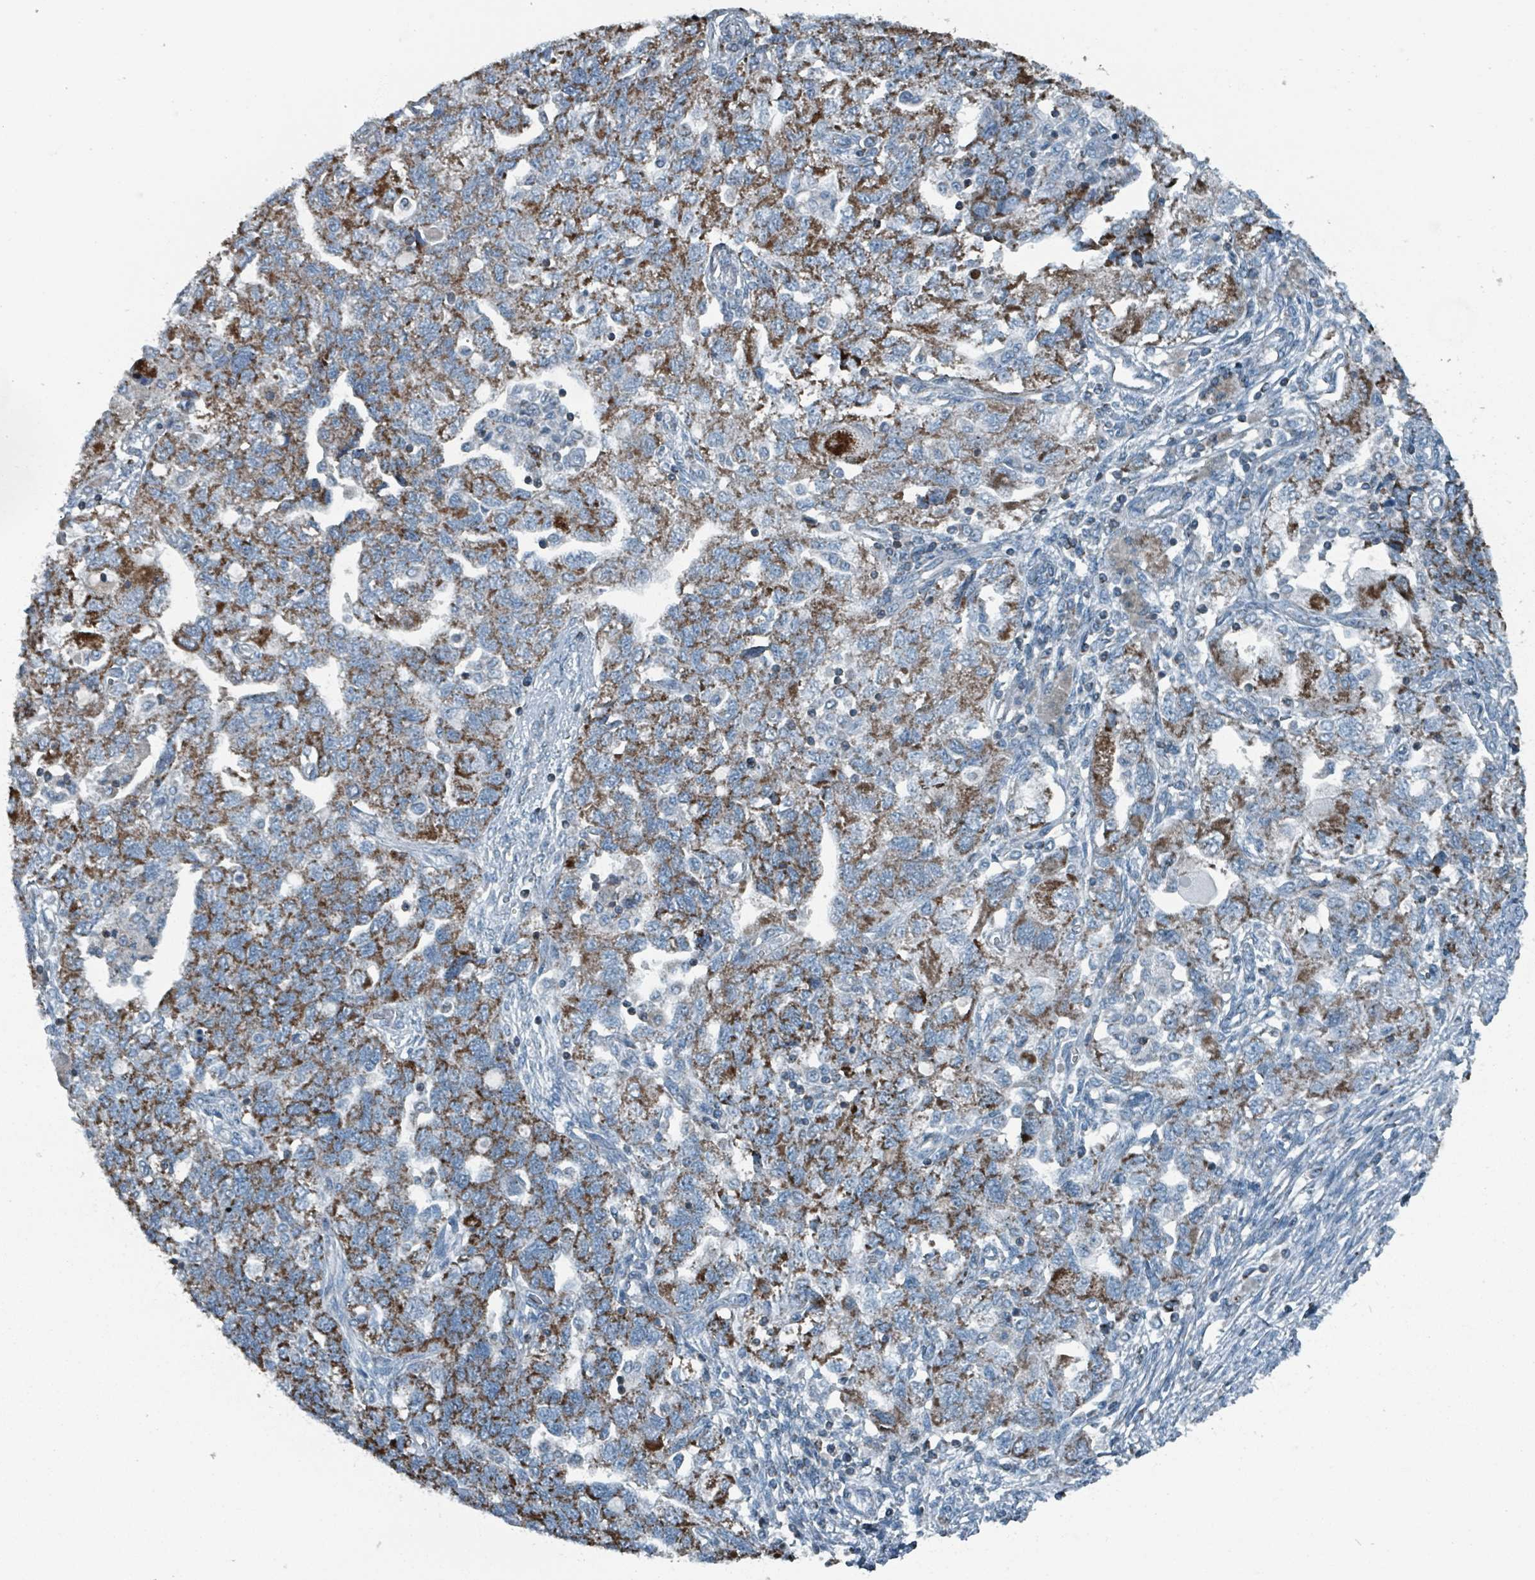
{"staining": {"intensity": "strong", "quantity": "25%-75%", "location": "cytoplasmic/membranous"}, "tissue": "ovarian cancer", "cell_type": "Tumor cells", "image_type": "cancer", "snomed": [{"axis": "morphology", "description": "Carcinoma, NOS"}, {"axis": "morphology", "description": "Cystadenocarcinoma, serous, NOS"}, {"axis": "topography", "description": "Ovary"}], "caption": "Human ovarian serous cystadenocarcinoma stained with a brown dye reveals strong cytoplasmic/membranous positive expression in about 25%-75% of tumor cells.", "gene": "ABHD18", "patient": {"sex": "female", "age": 69}}